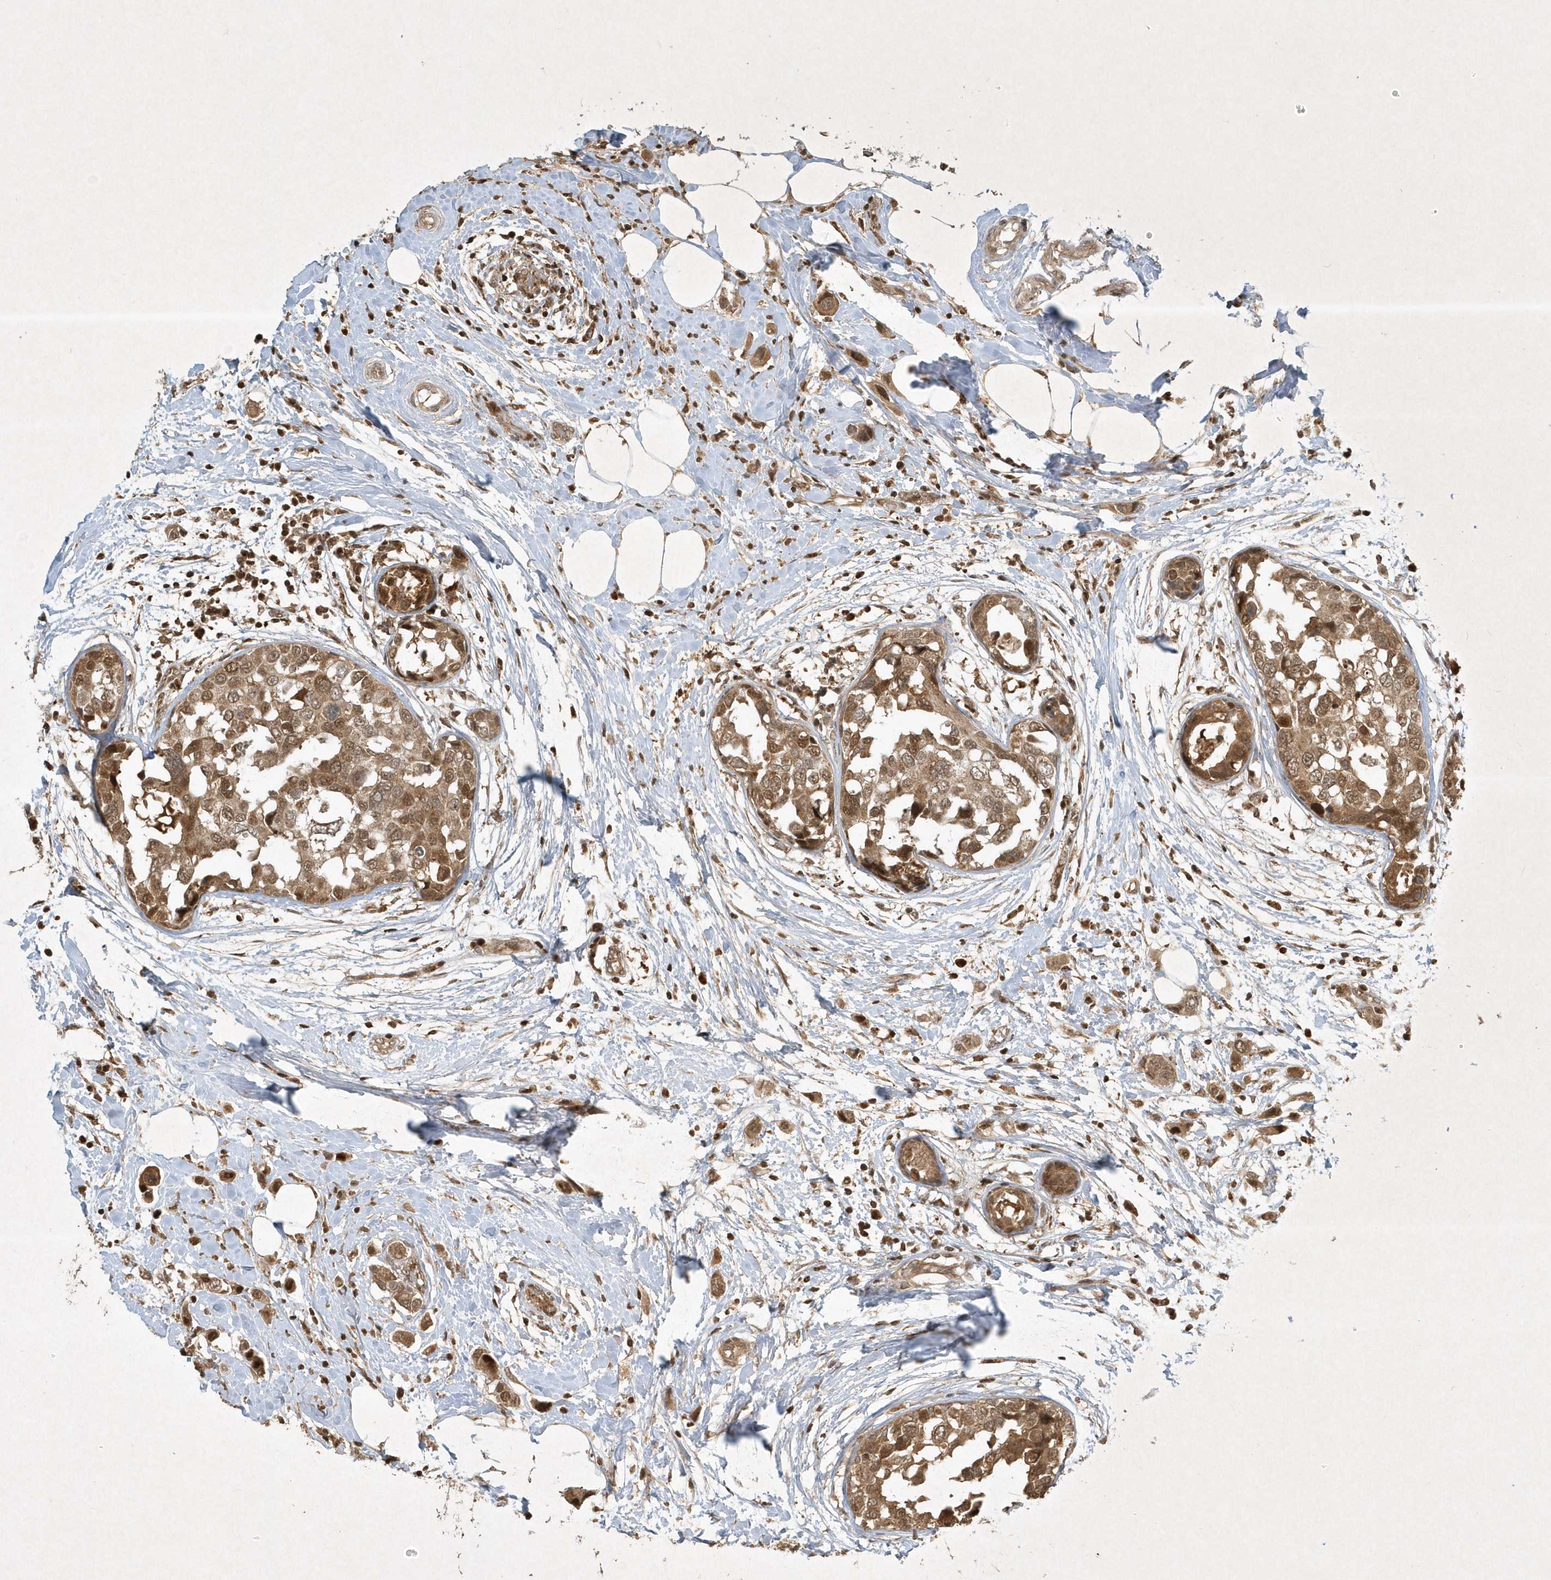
{"staining": {"intensity": "moderate", "quantity": ">75%", "location": "cytoplasmic/membranous"}, "tissue": "breast cancer", "cell_type": "Tumor cells", "image_type": "cancer", "snomed": [{"axis": "morphology", "description": "Normal tissue, NOS"}, {"axis": "morphology", "description": "Duct carcinoma"}, {"axis": "topography", "description": "Breast"}], "caption": "The immunohistochemical stain shows moderate cytoplasmic/membranous positivity in tumor cells of breast infiltrating ductal carcinoma tissue.", "gene": "PLTP", "patient": {"sex": "female", "age": 50}}